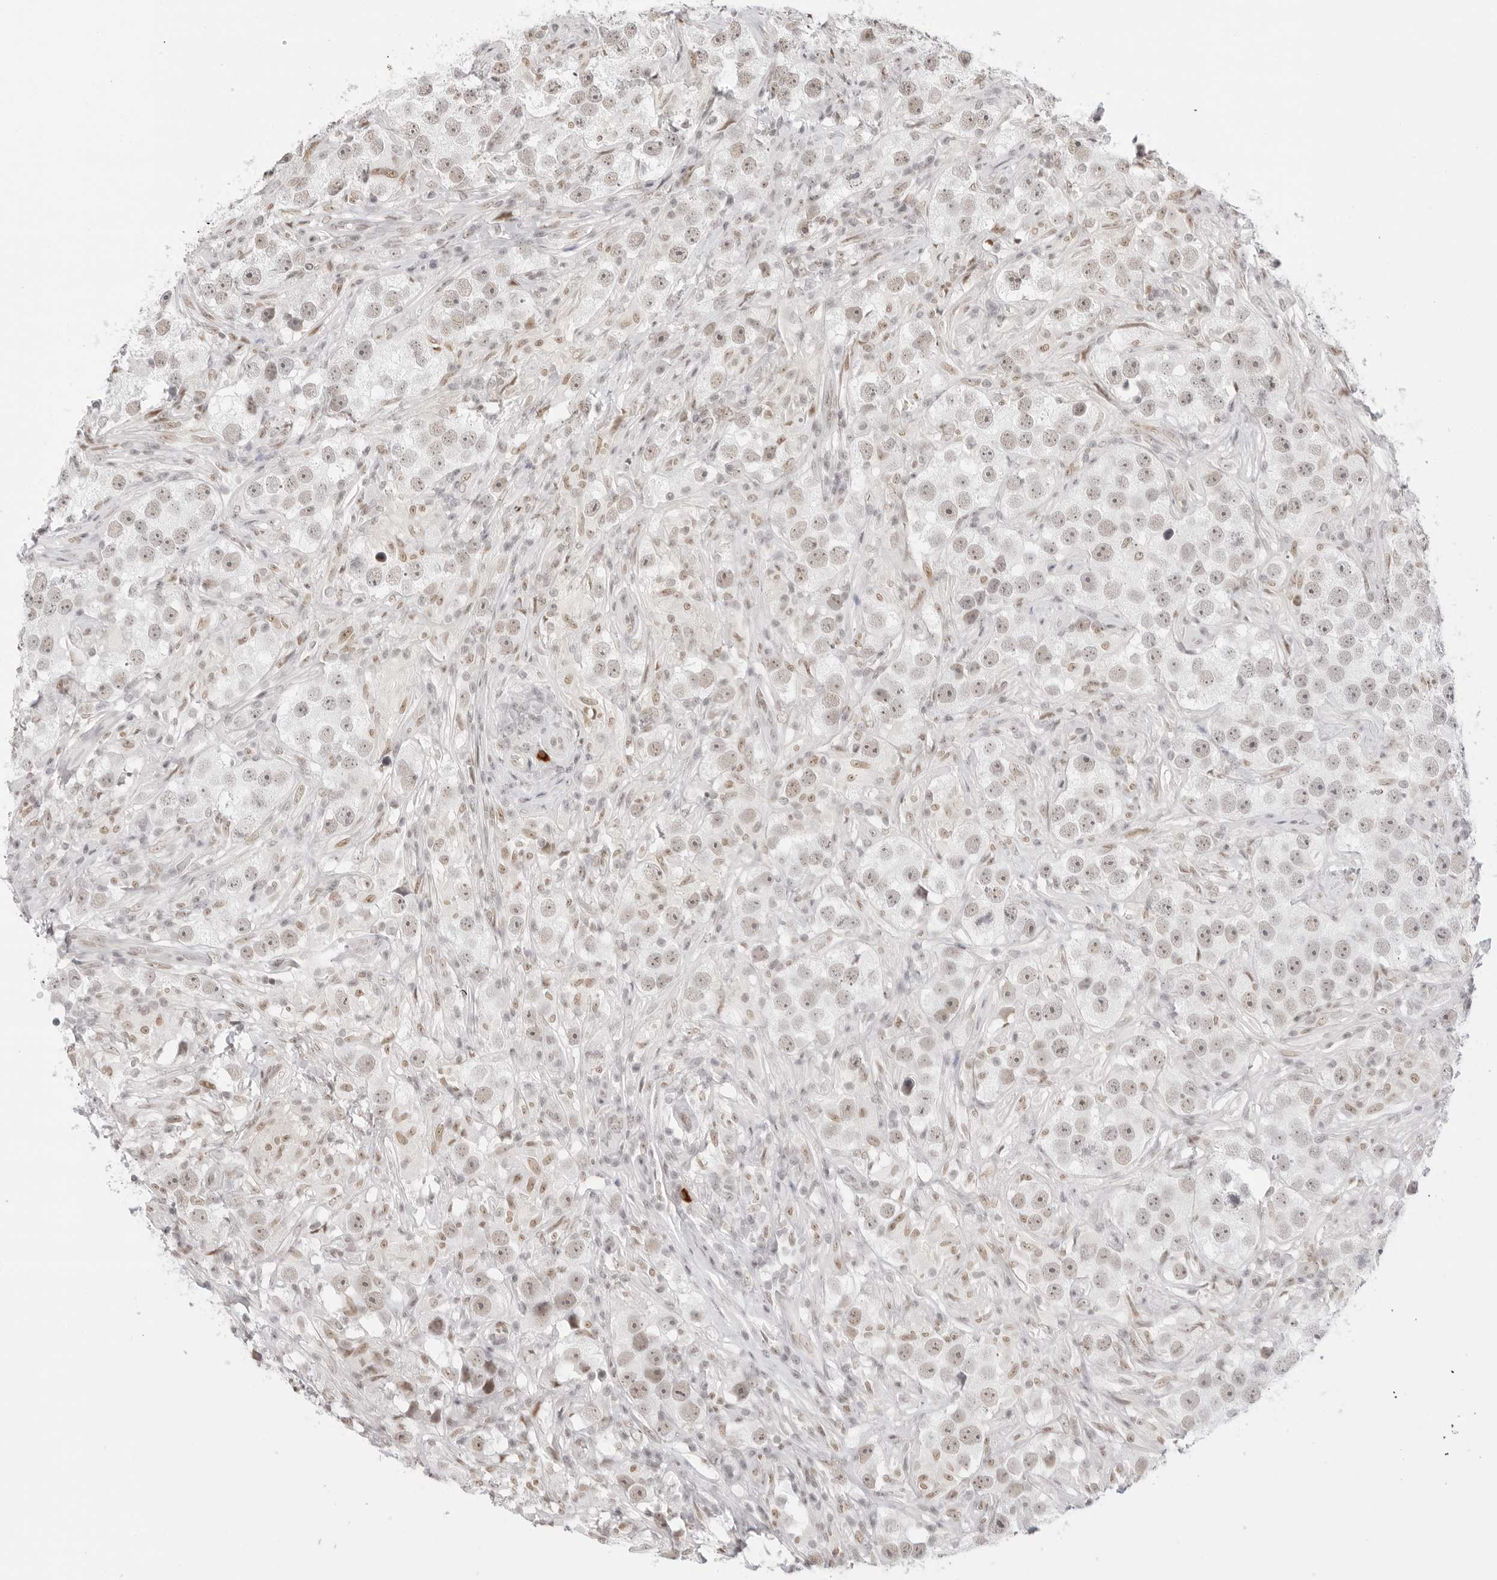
{"staining": {"intensity": "weak", "quantity": "<25%", "location": "nuclear"}, "tissue": "testis cancer", "cell_type": "Tumor cells", "image_type": "cancer", "snomed": [{"axis": "morphology", "description": "Seminoma, NOS"}, {"axis": "topography", "description": "Testis"}], "caption": "Immunohistochemistry micrograph of neoplastic tissue: human testis cancer stained with DAB shows no significant protein staining in tumor cells. (DAB IHC with hematoxylin counter stain).", "gene": "TCIM", "patient": {"sex": "male", "age": 49}}